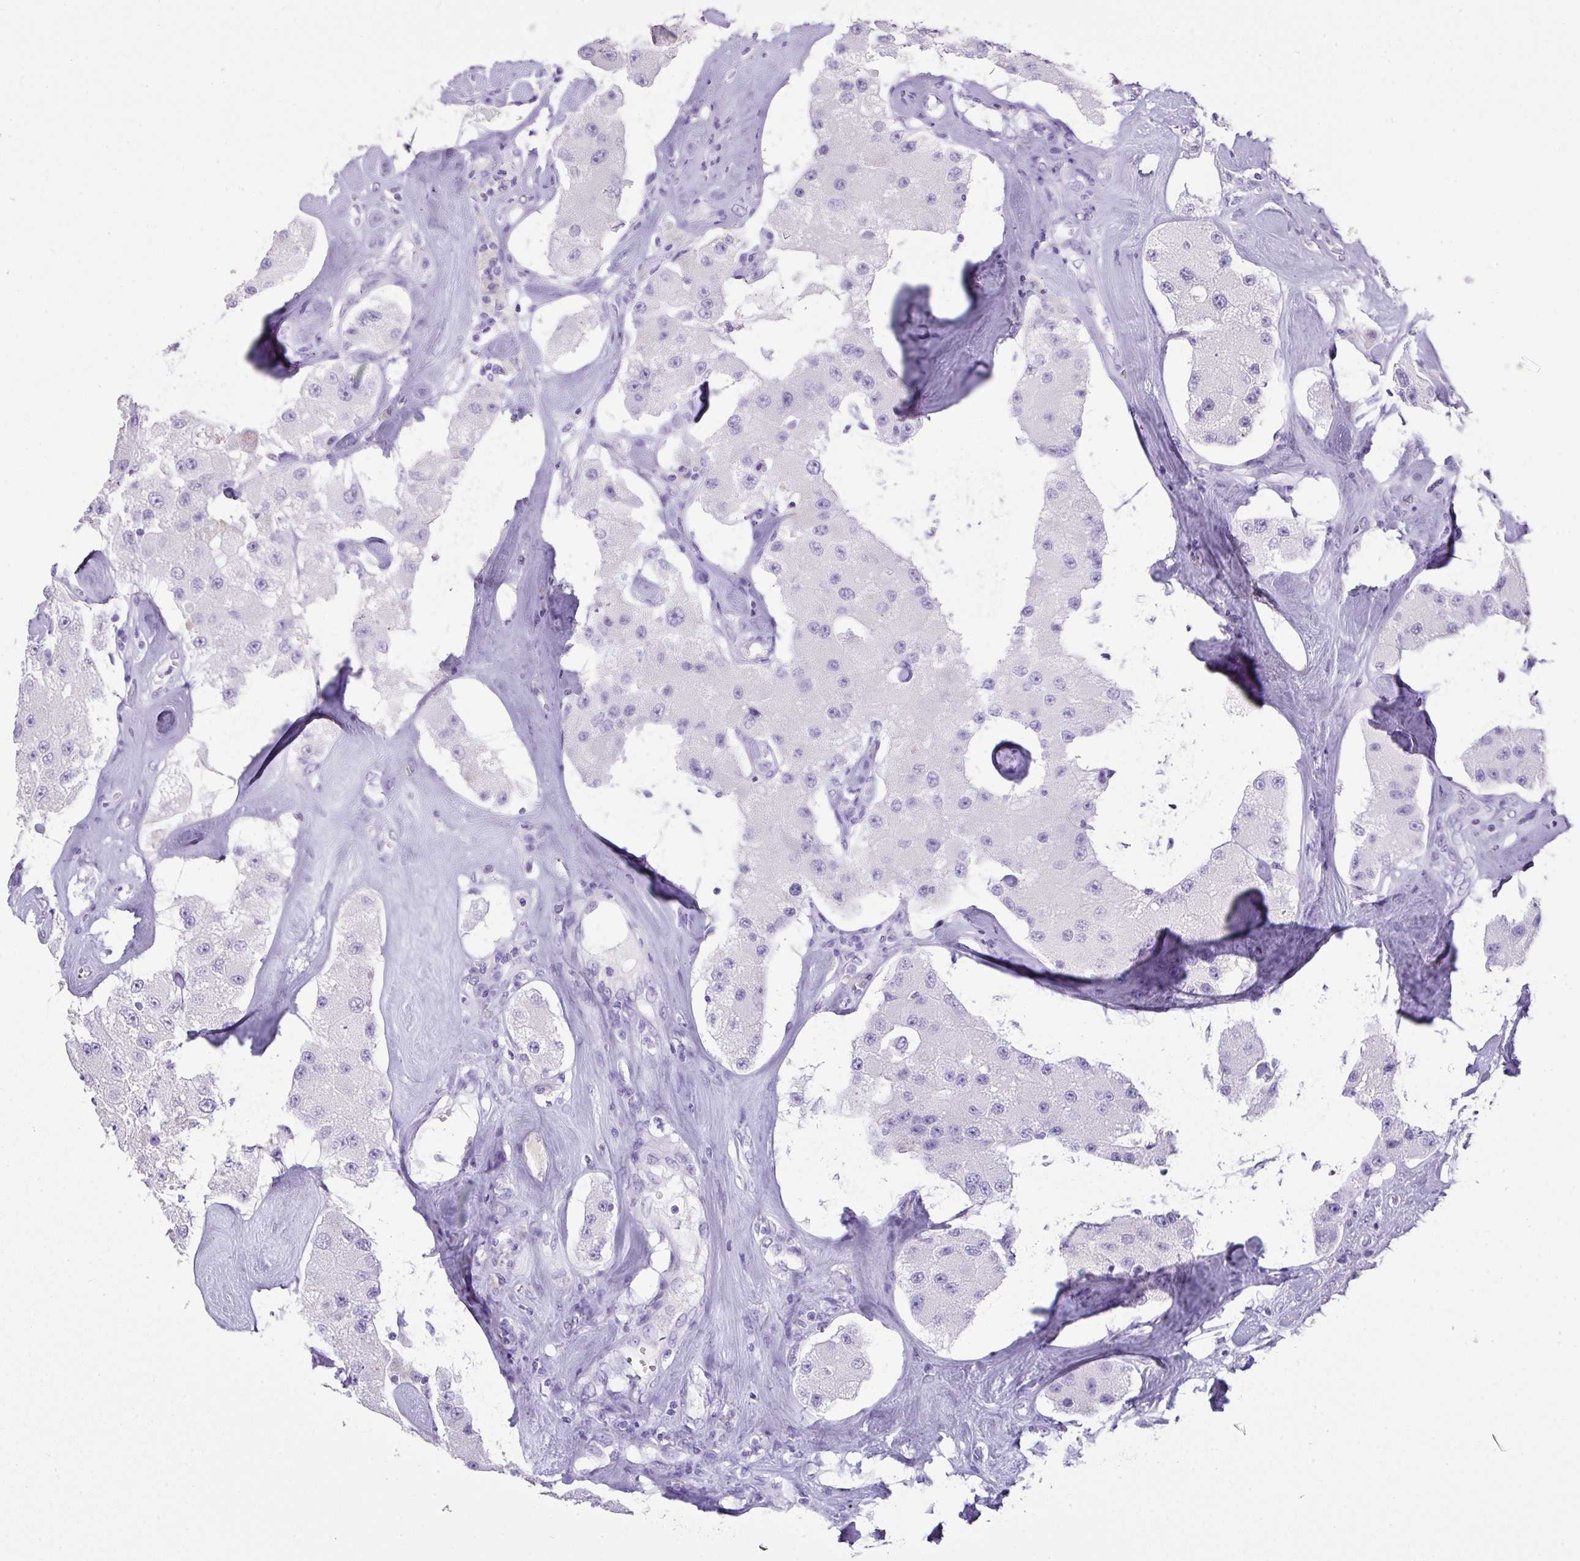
{"staining": {"intensity": "negative", "quantity": "none", "location": "none"}, "tissue": "carcinoid", "cell_type": "Tumor cells", "image_type": "cancer", "snomed": [{"axis": "morphology", "description": "Carcinoid, malignant, NOS"}, {"axis": "topography", "description": "Pancreas"}], "caption": "IHC micrograph of neoplastic tissue: human carcinoid (malignant) stained with DAB (3,3'-diaminobenzidine) shows no significant protein positivity in tumor cells.", "gene": "TNP1", "patient": {"sex": "male", "age": 41}}